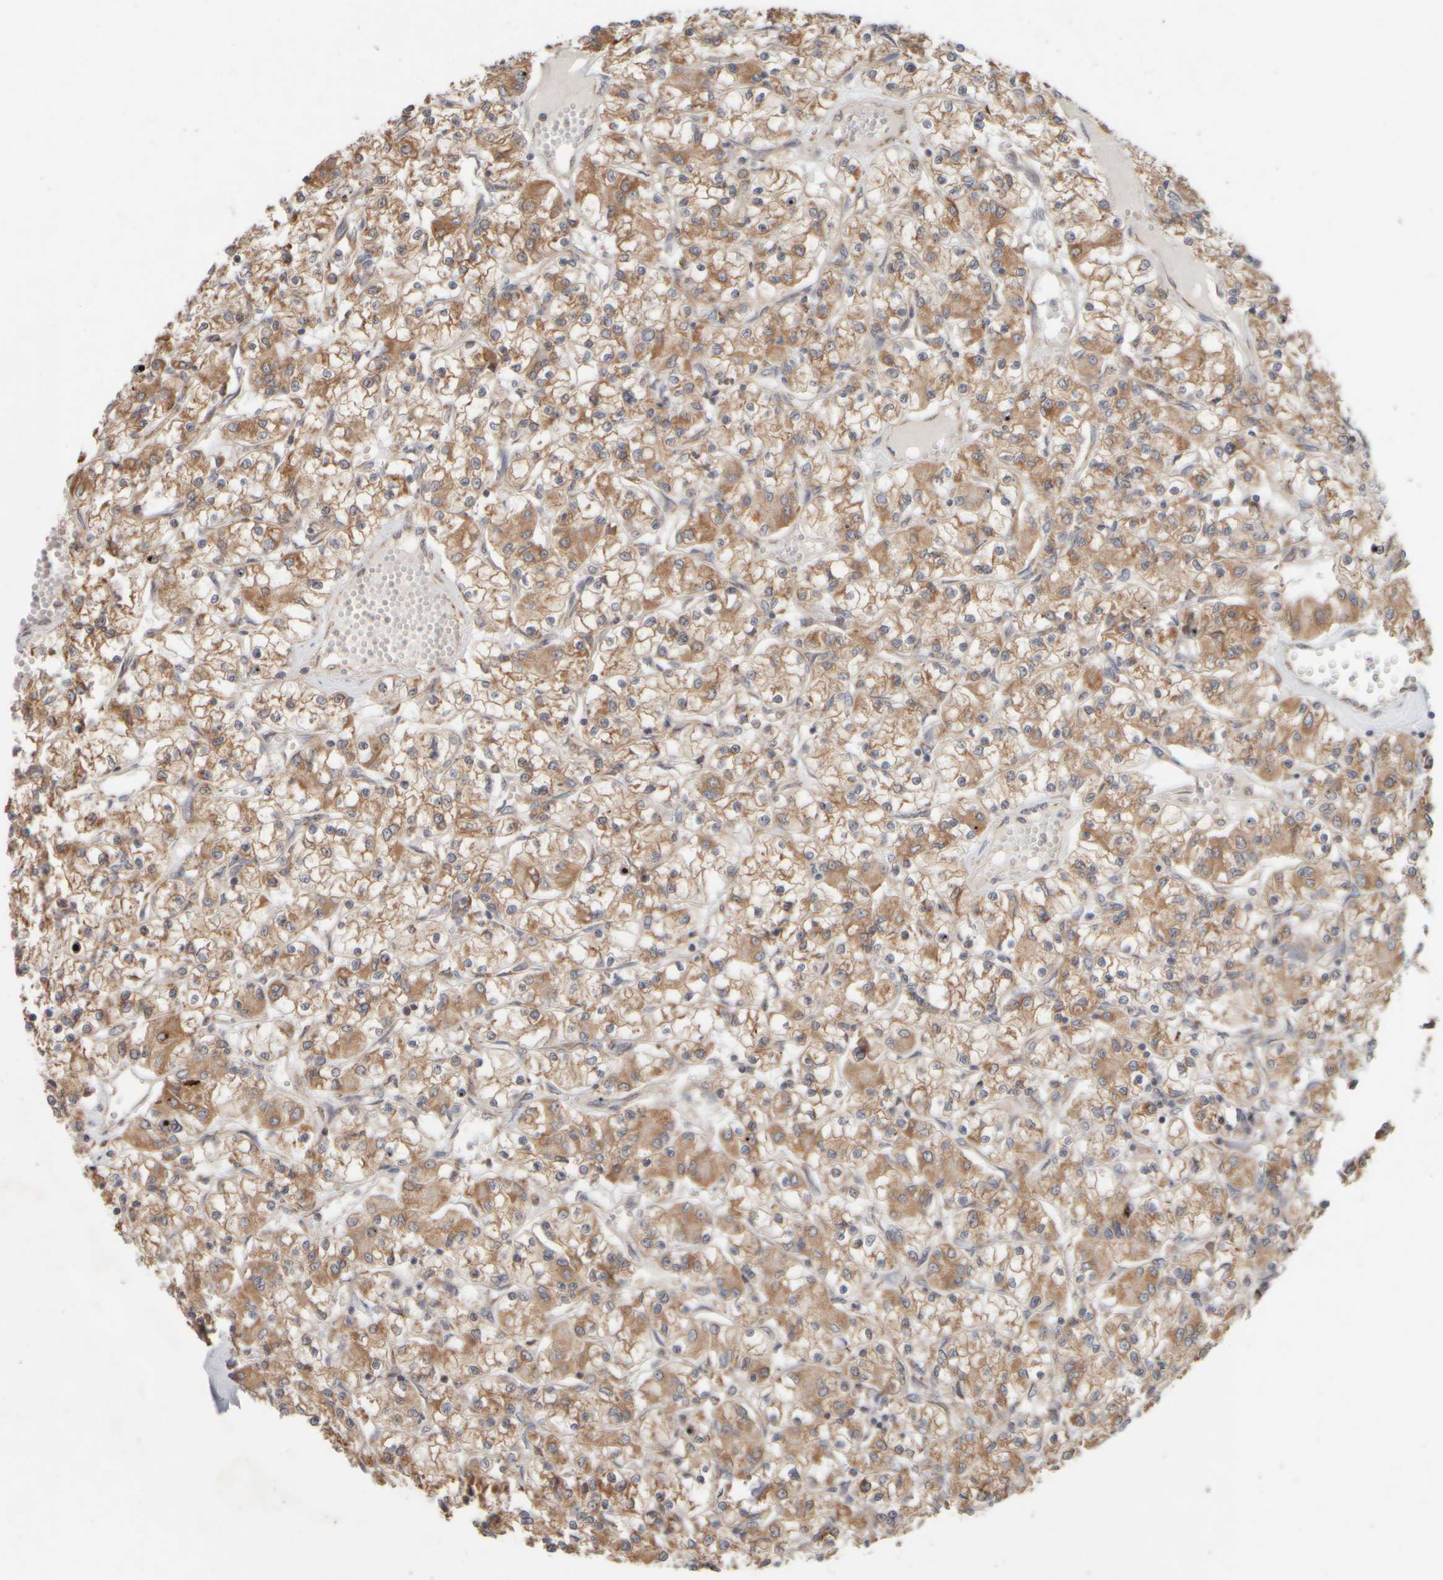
{"staining": {"intensity": "moderate", "quantity": ">75%", "location": "cytoplasmic/membranous"}, "tissue": "renal cancer", "cell_type": "Tumor cells", "image_type": "cancer", "snomed": [{"axis": "morphology", "description": "Adenocarcinoma, NOS"}, {"axis": "topography", "description": "Kidney"}], "caption": "High-power microscopy captured an immunohistochemistry (IHC) histopathology image of renal cancer (adenocarcinoma), revealing moderate cytoplasmic/membranous positivity in approximately >75% of tumor cells.", "gene": "EIF2B3", "patient": {"sex": "female", "age": 59}}